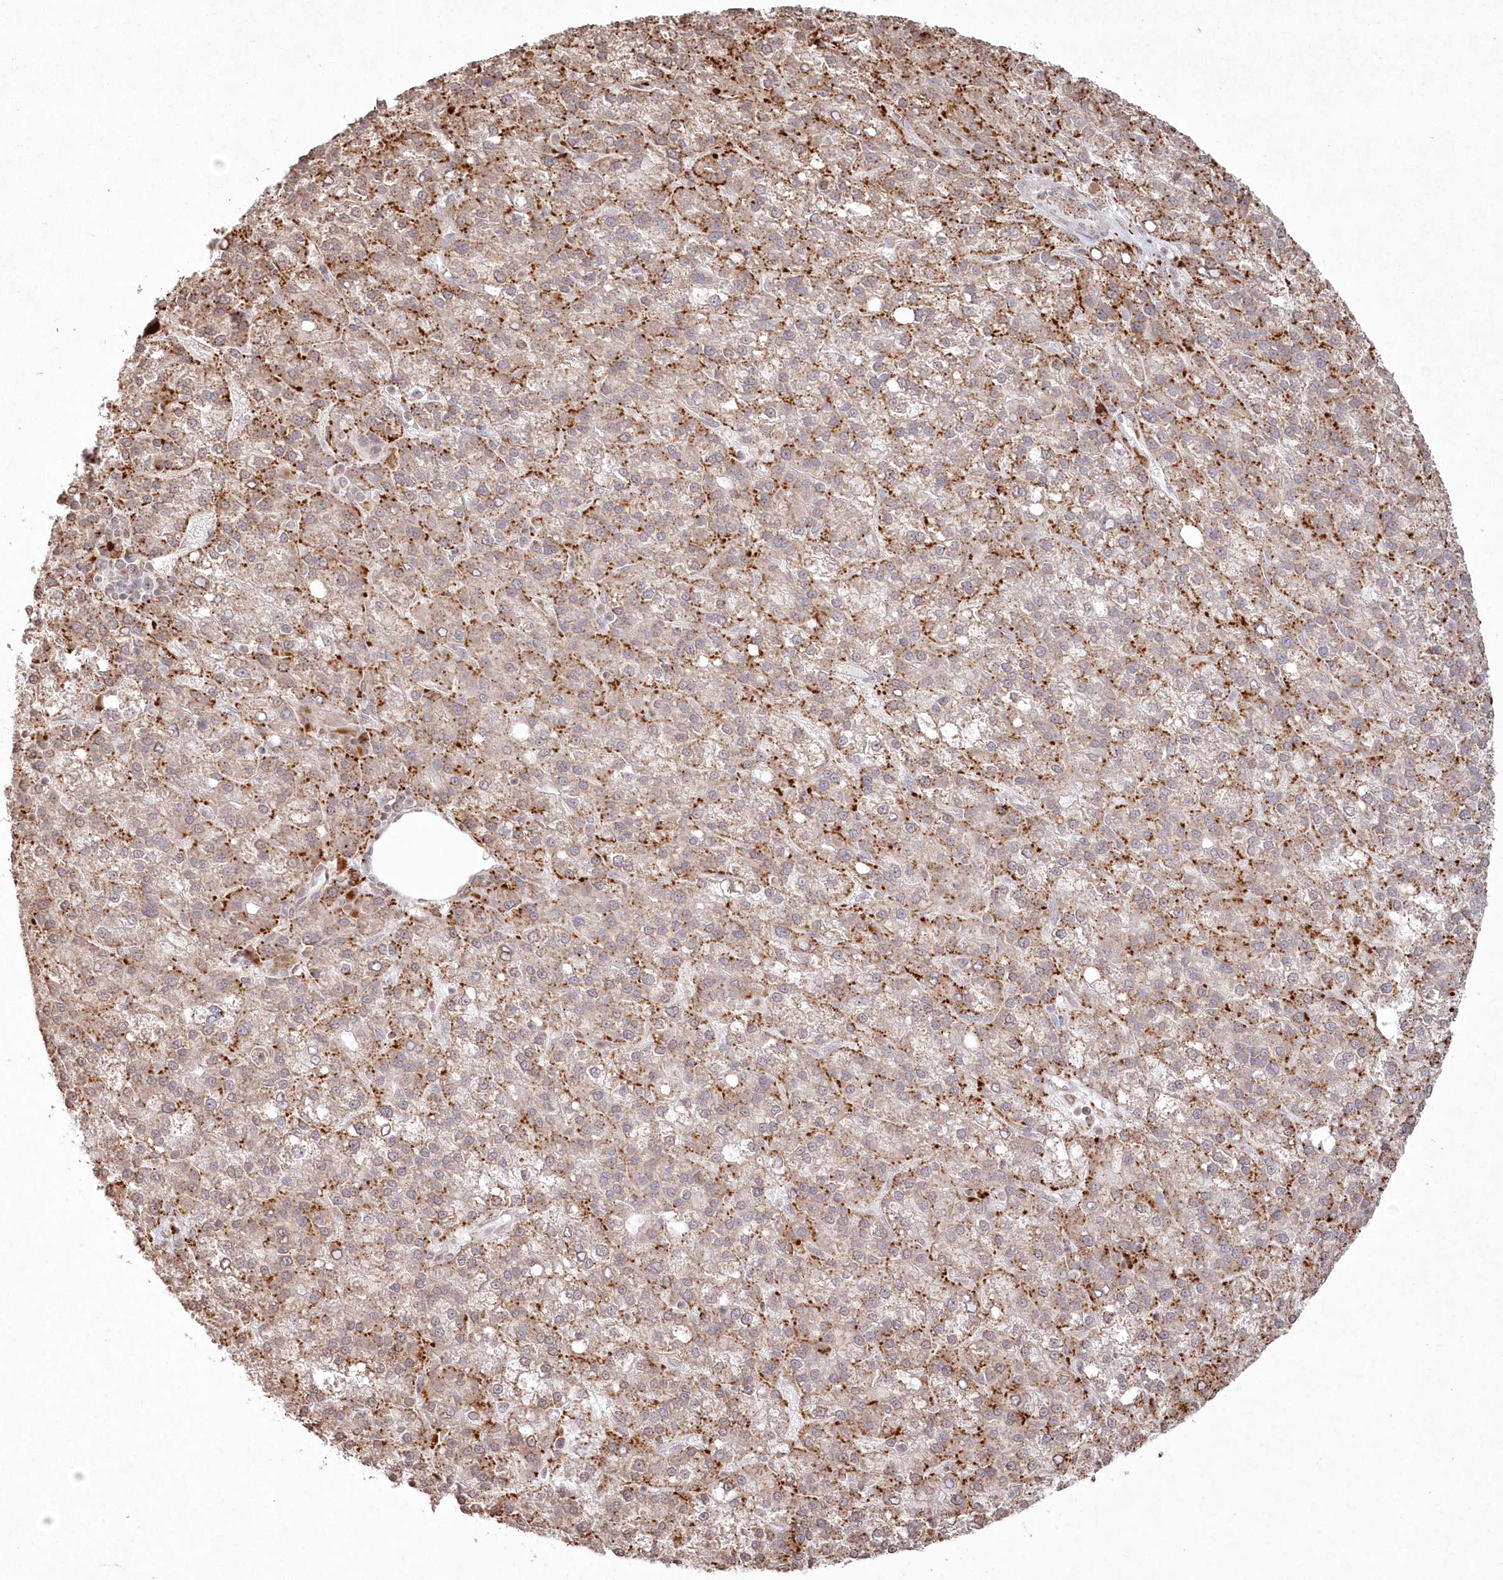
{"staining": {"intensity": "moderate", "quantity": ">75%", "location": "cytoplasmic/membranous"}, "tissue": "liver cancer", "cell_type": "Tumor cells", "image_type": "cancer", "snomed": [{"axis": "morphology", "description": "Carcinoma, Hepatocellular, NOS"}, {"axis": "topography", "description": "Liver"}], "caption": "Immunohistochemical staining of hepatocellular carcinoma (liver) reveals moderate cytoplasmic/membranous protein positivity in approximately >75% of tumor cells.", "gene": "ARSB", "patient": {"sex": "female", "age": 58}}